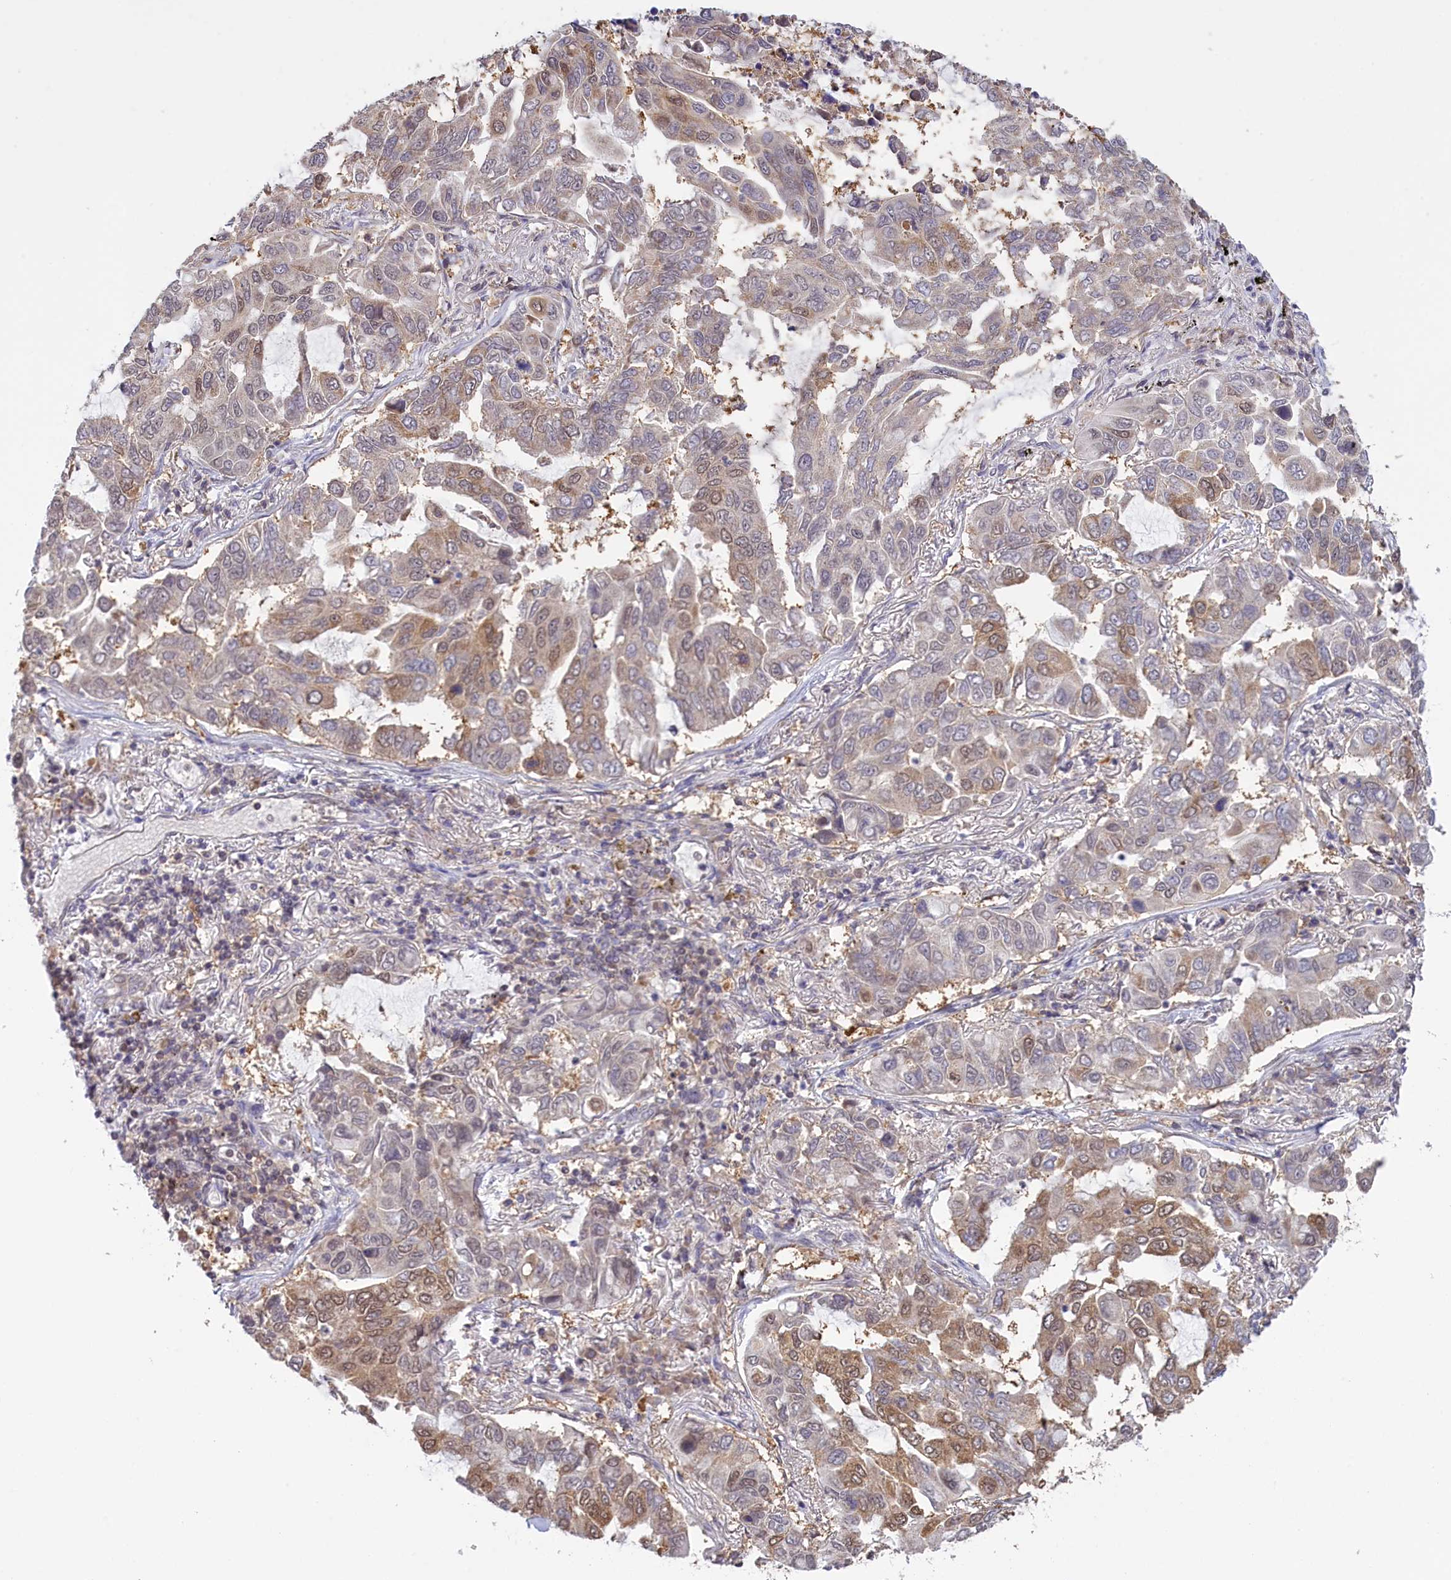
{"staining": {"intensity": "moderate", "quantity": "<25%", "location": "cytoplasmic/membranous,nuclear"}, "tissue": "lung cancer", "cell_type": "Tumor cells", "image_type": "cancer", "snomed": [{"axis": "morphology", "description": "Adenocarcinoma, NOS"}, {"axis": "topography", "description": "Lung"}], "caption": "An immunohistochemistry photomicrograph of neoplastic tissue is shown. Protein staining in brown shows moderate cytoplasmic/membranous and nuclear positivity in adenocarcinoma (lung) within tumor cells.", "gene": "IZUMO2", "patient": {"sex": "male", "age": 64}}